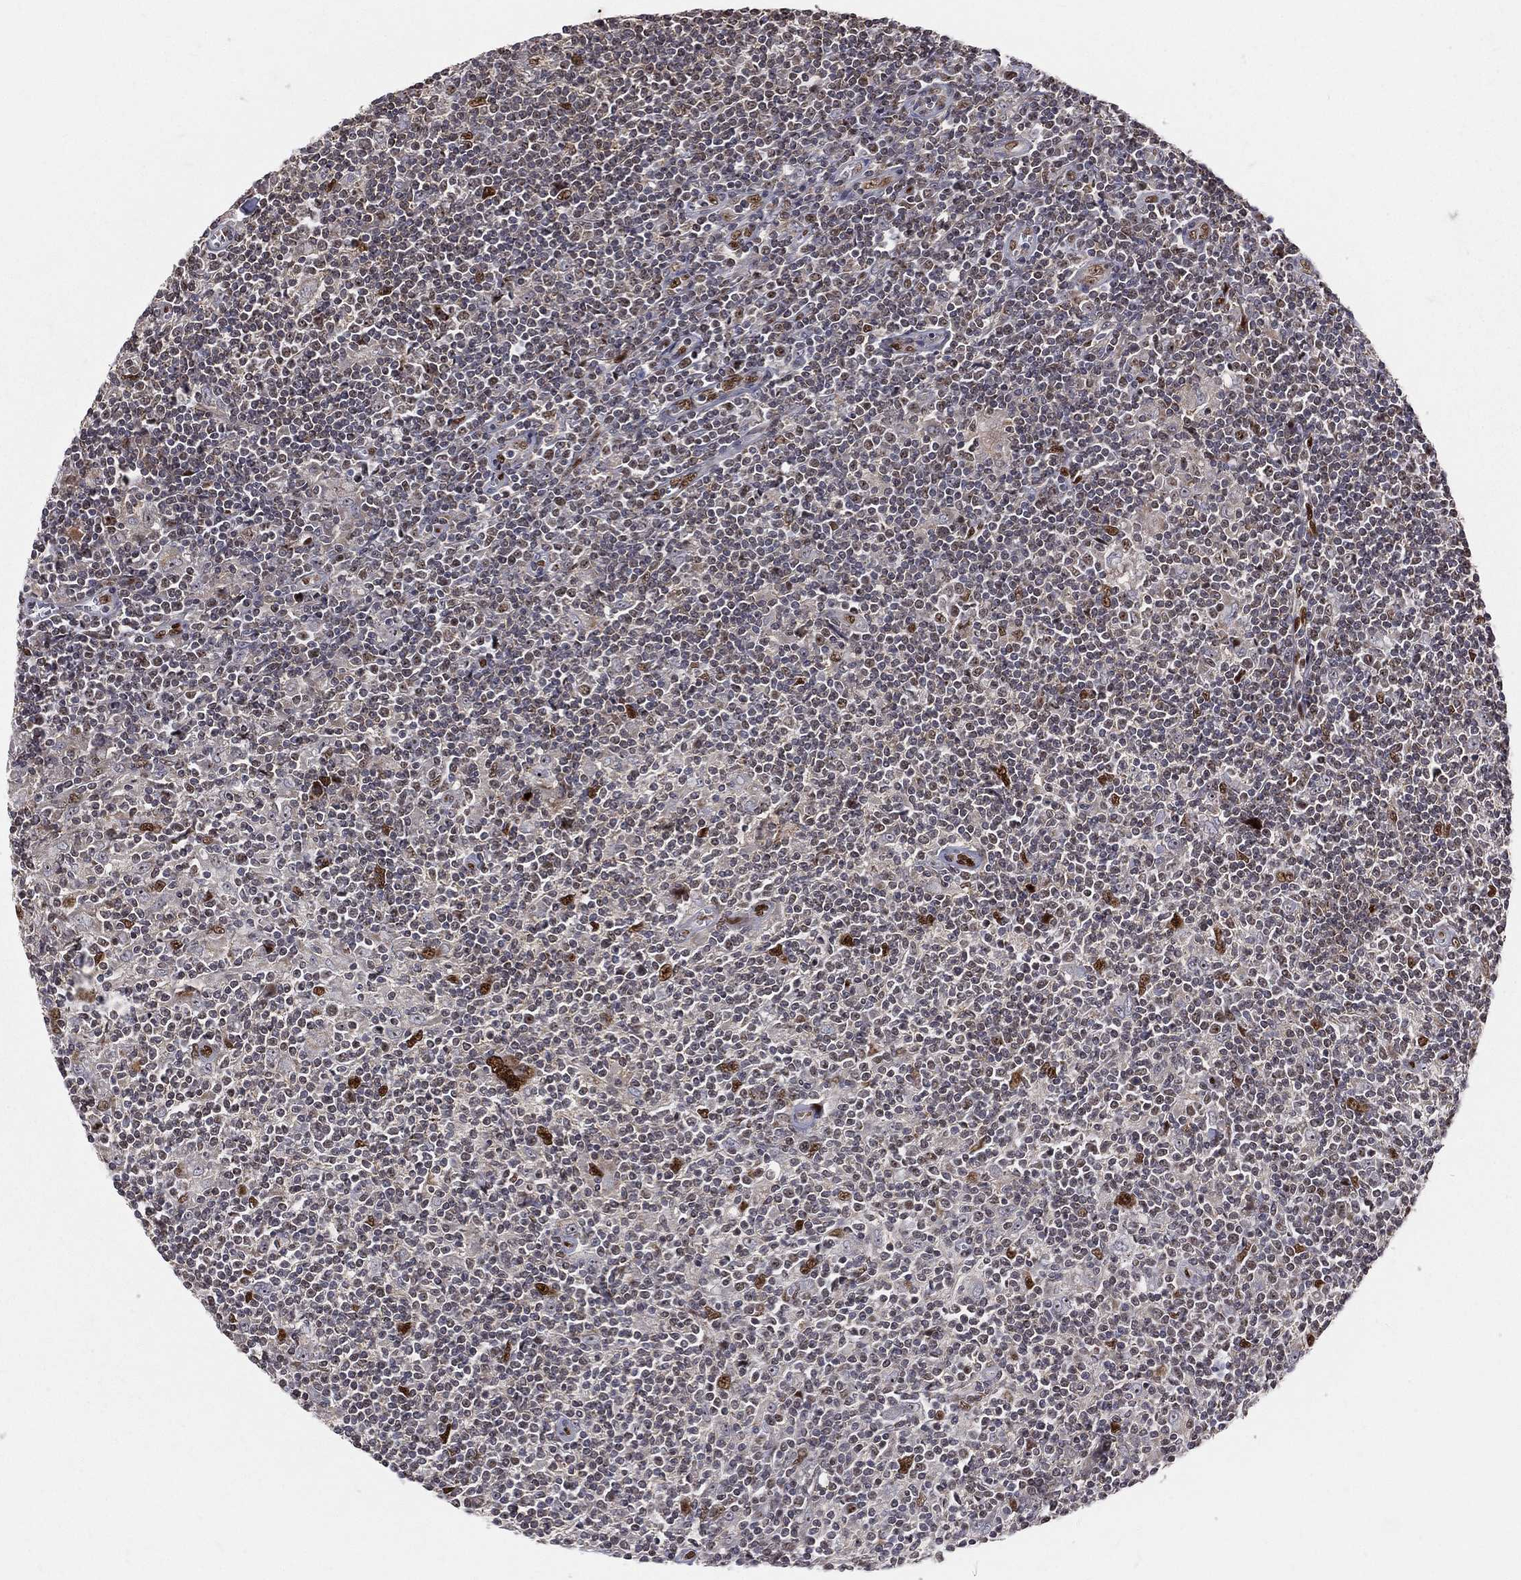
{"staining": {"intensity": "strong", "quantity": "25%-75%", "location": "cytoplasmic/membranous,nuclear"}, "tissue": "lymphoma", "cell_type": "Tumor cells", "image_type": "cancer", "snomed": [{"axis": "morphology", "description": "Hodgkin's disease, NOS"}, {"axis": "topography", "description": "Lymph node"}], "caption": "This photomicrograph reveals IHC staining of human Hodgkin's disease, with high strong cytoplasmic/membranous and nuclear positivity in about 25%-75% of tumor cells.", "gene": "ZEB1", "patient": {"sex": "male", "age": 40}}